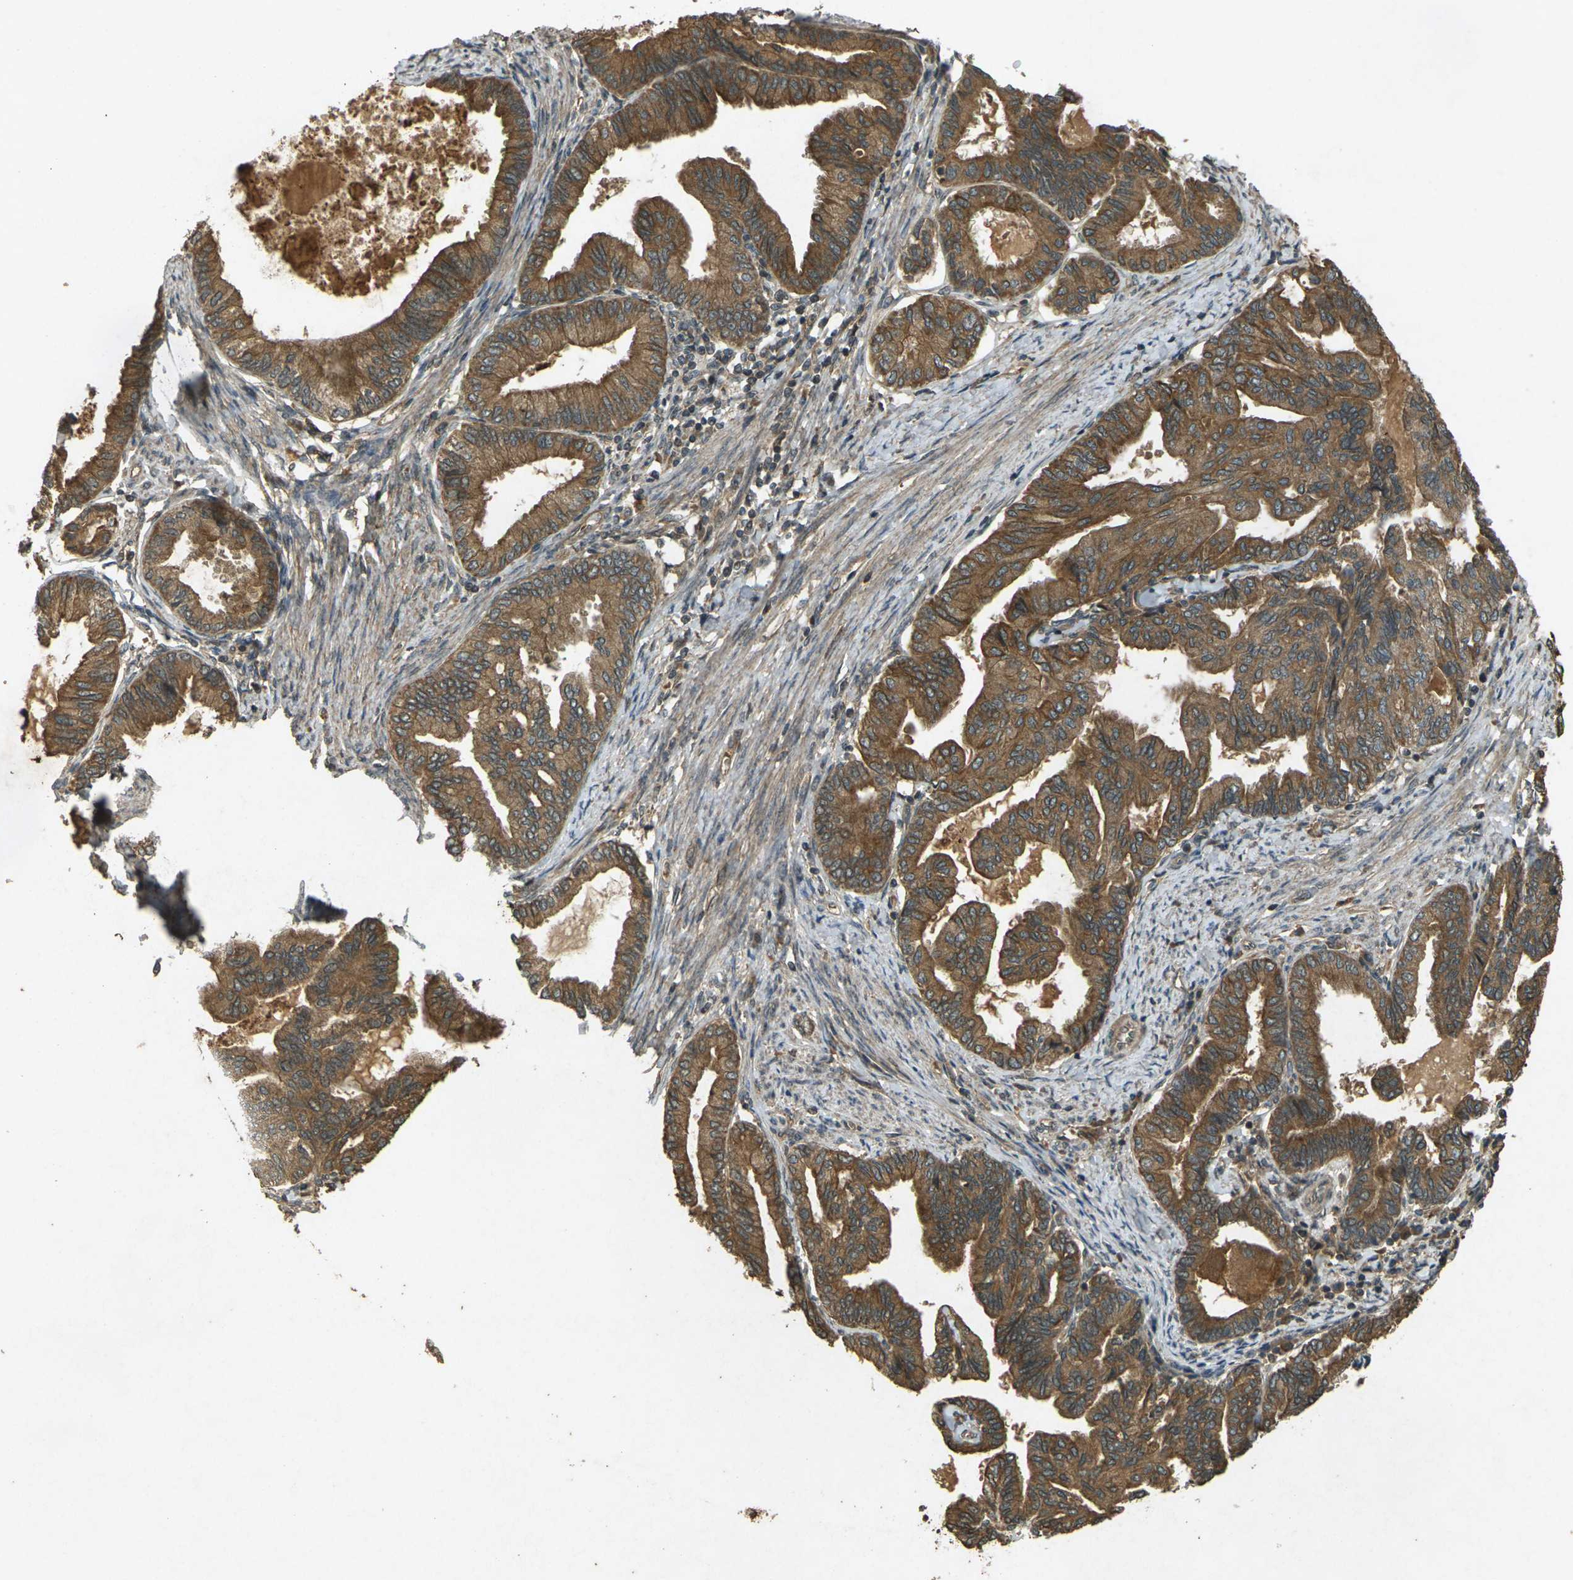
{"staining": {"intensity": "moderate", "quantity": ">75%", "location": "cytoplasmic/membranous"}, "tissue": "endometrial cancer", "cell_type": "Tumor cells", "image_type": "cancer", "snomed": [{"axis": "morphology", "description": "Adenocarcinoma, NOS"}, {"axis": "topography", "description": "Endometrium"}], "caption": "Endometrial adenocarcinoma was stained to show a protein in brown. There is medium levels of moderate cytoplasmic/membranous positivity in approximately >75% of tumor cells. (brown staining indicates protein expression, while blue staining denotes nuclei).", "gene": "TAP1", "patient": {"sex": "female", "age": 86}}